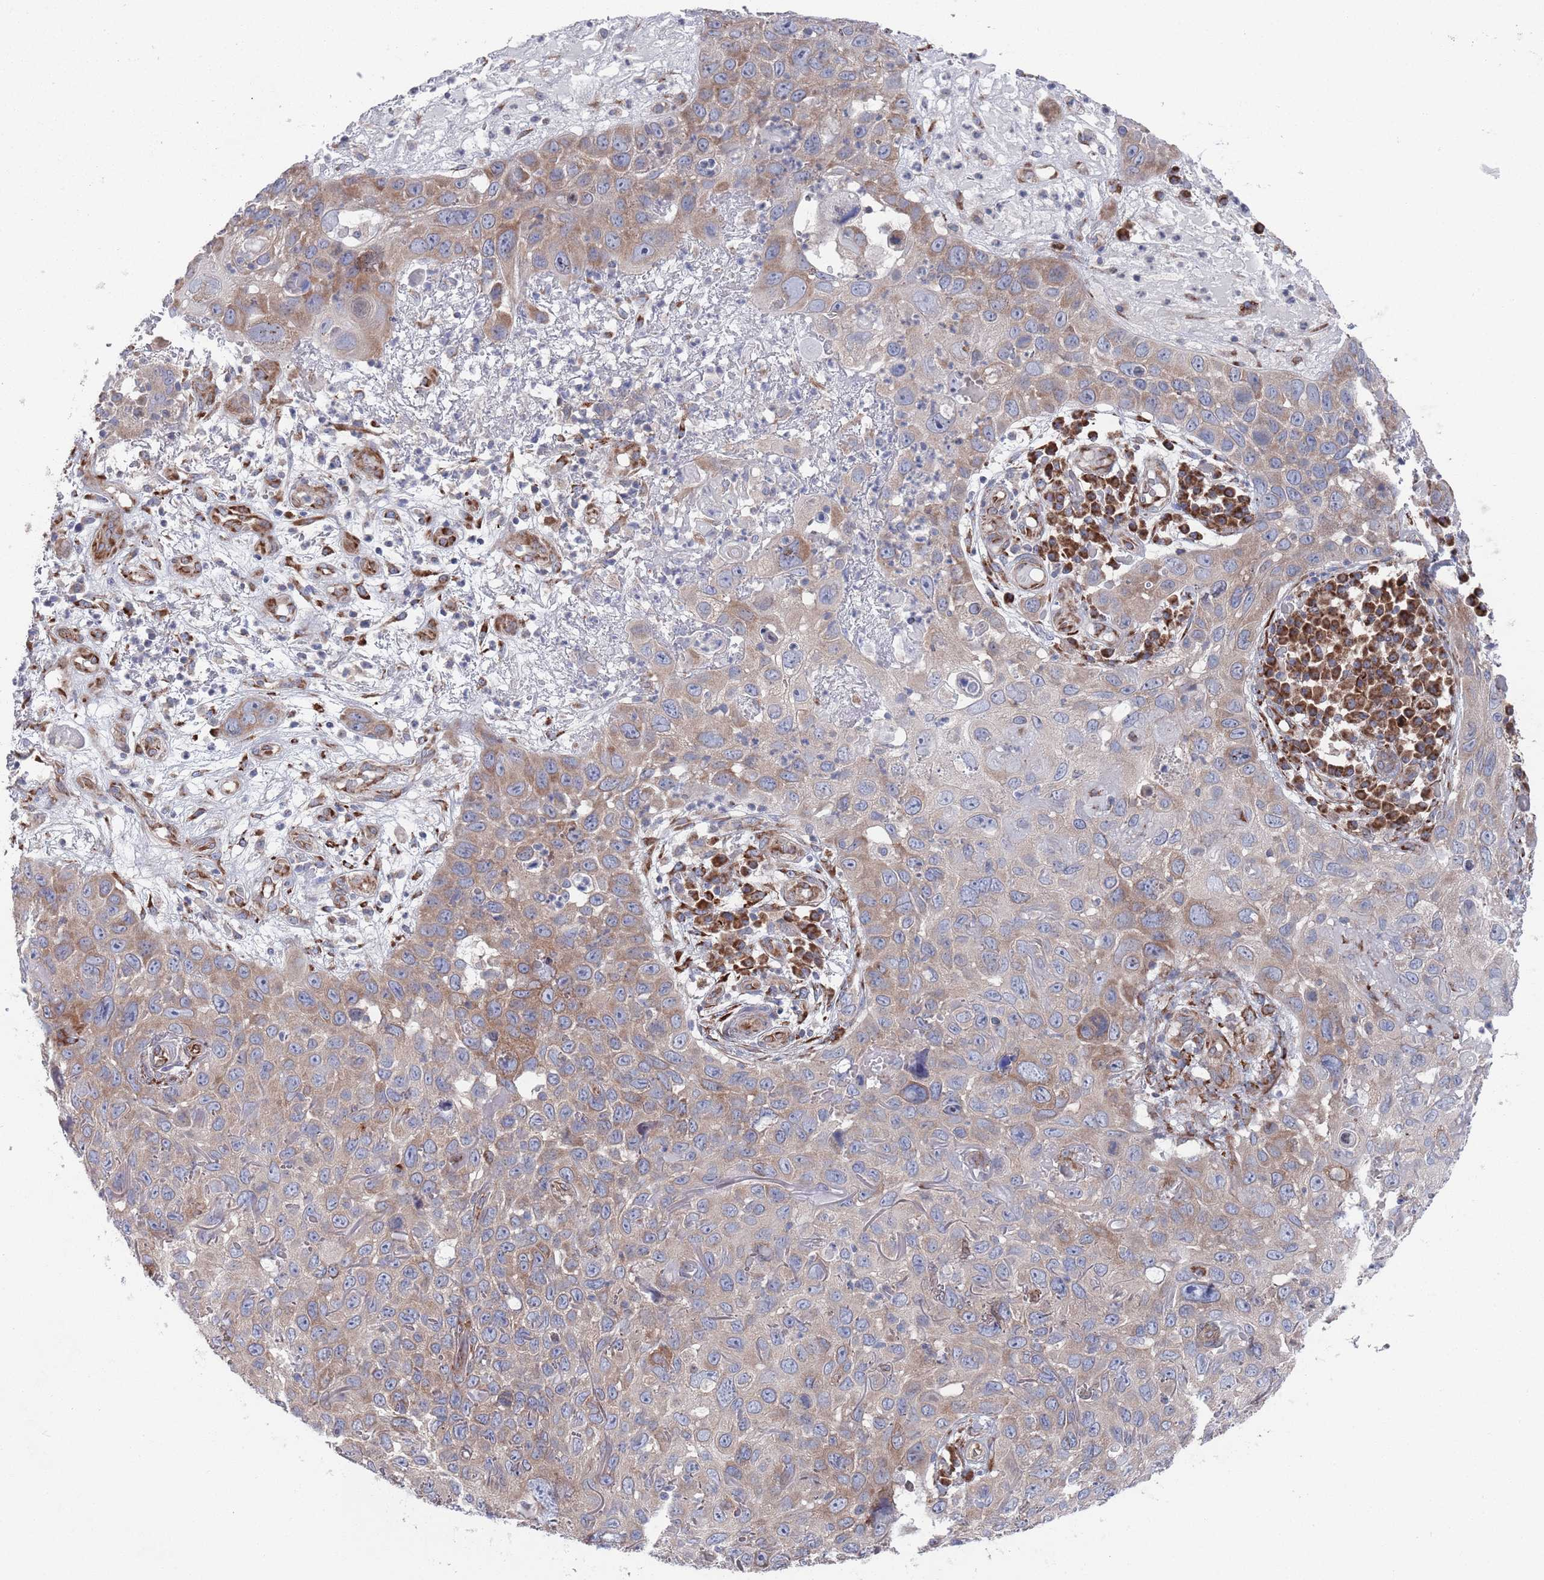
{"staining": {"intensity": "moderate", "quantity": "25%-75%", "location": "cytoplasmic/membranous"}, "tissue": "skin cancer", "cell_type": "Tumor cells", "image_type": "cancer", "snomed": [{"axis": "morphology", "description": "Squamous cell carcinoma in situ, NOS"}, {"axis": "morphology", "description": "Squamous cell carcinoma, NOS"}, {"axis": "topography", "description": "Skin"}], "caption": "Immunohistochemical staining of human skin squamous cell carcinoma in situ displays medium levels of moderate cytoplasmic/membranous protein positivity in about 25%-75% of tumor cells.", "gene": "CCDC106", "patient": {"sex": "male", "age": 93}}